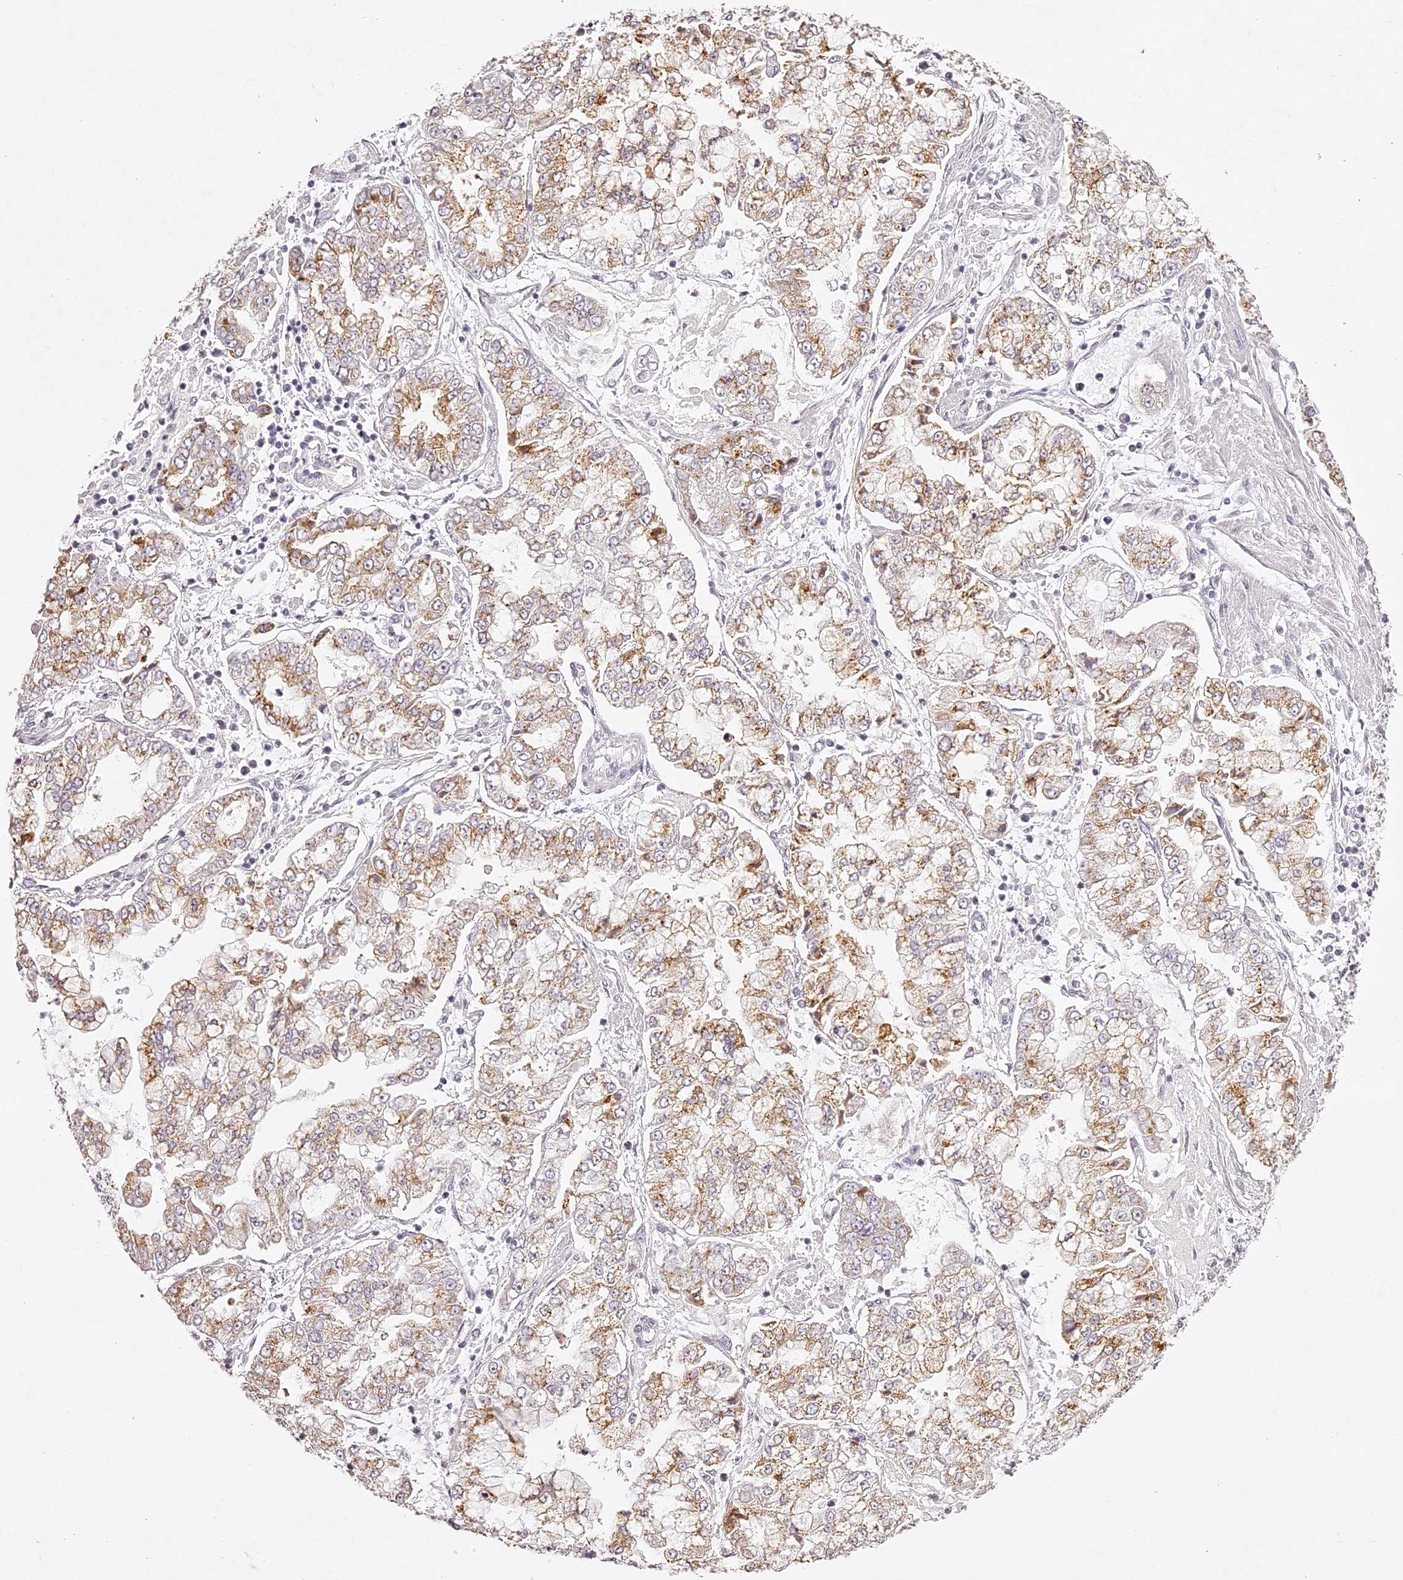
{"staining": {"intensity": "moderate", "quantity": "25%-75%", "location": "cytoplasmic/membranous"}, "tissue": "stomach cancer", "cell_type": "Tumor cells", "image_type": "cancer", "snomed": [{"axis": "morphology", "description": "Adenocarcinoma, NOS"}, {"axis": "topography", "description": "Stomach"}], "caption": "Brown immunohistochemical staining in human stomach cancer (adenocarcinoma) reveals moderate cytoplasmic/membranous expression in about 25%-75% of tumor cells.", "gene": "ELAPOR1", "patient": {"sex": "male", "age": 76}}